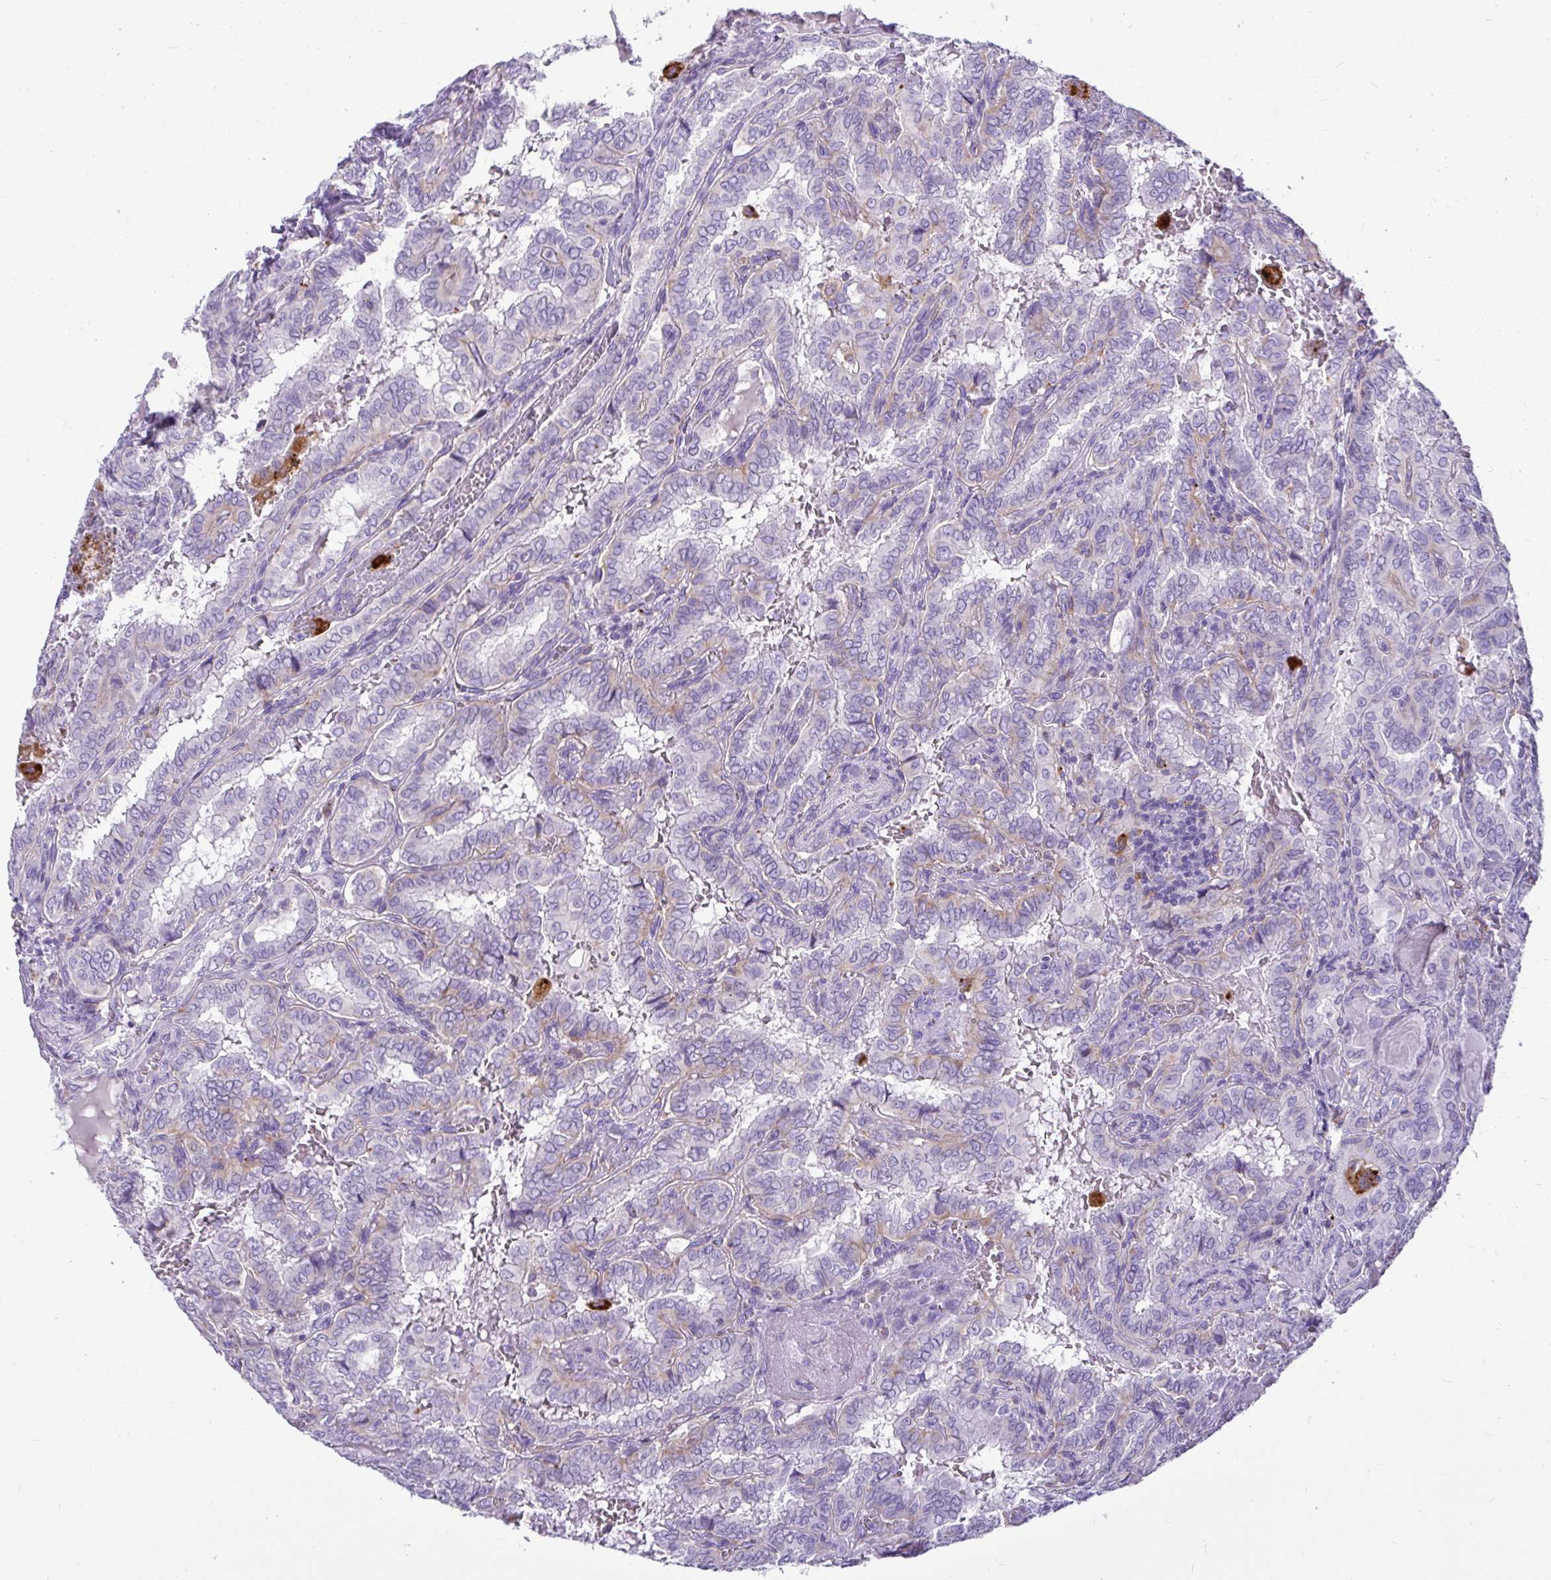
{"staining": {"intensity": "negative", "quantity": "none", "location": "none"}, "tissue": "thyroid cancer", "cell_type": "Tumor cells", "image_type": "cancer", "snomed": [{"axis": "morphology", "description": "Papillary adenocarcinoma, NOS"}, {"axis": "topography", "description": "Thyroid gland"}], "caption": "This image is of thyroid papillary adenocarcinoma stained with immunohistochemistry to label a protein in brown with the nuclei are counter-stained blue. There is no expression in tumor cells.", "gene": "CTSZ", "patient": {"sex": "female", "age": 46}}